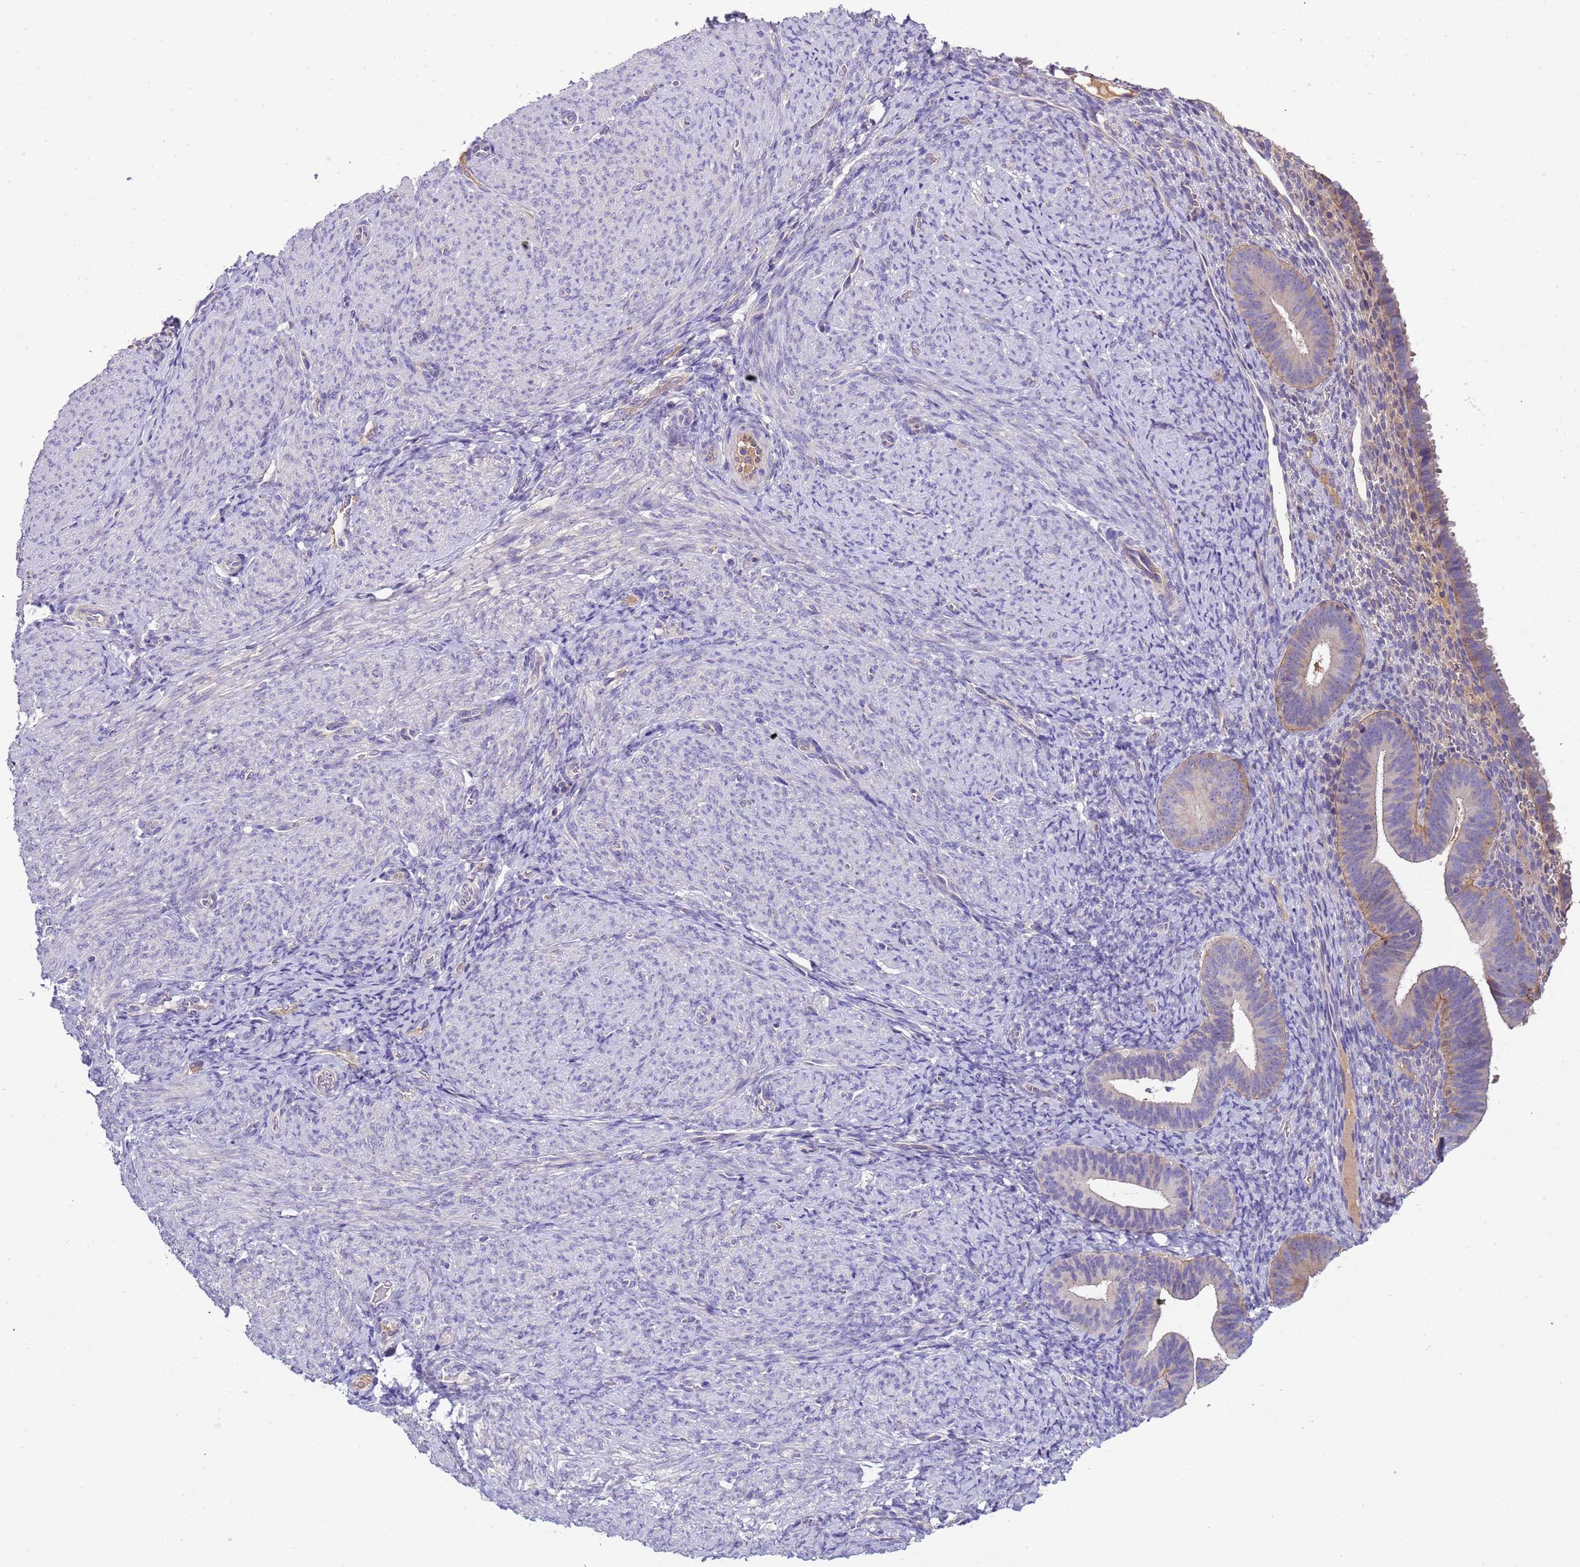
{"staining": {"intensity": "negative", "quantity": "none", "location": "none"}, "tissue": "endometrium", "cell_type": "Cells in endometrial stroma", "image_type": "normal", "snomed": [{"axis": "morphology", "description": "Normal tissue, NOS"}, {"axis": "topography", "description": "Endometrium"}], "caption": "Endometrium was stained to show a protein in brown. There is no significant staining in cells in endometrial stroma. The staining was performed using DAB (3,3'-diaminobenzidine) to visualize the protein expression in brown, while the nuclei were stained in blue with hematoxylin (Magnification: 20x).", "gene": "PLCXD3", "patient": {"sex": "female", "age": 65}}